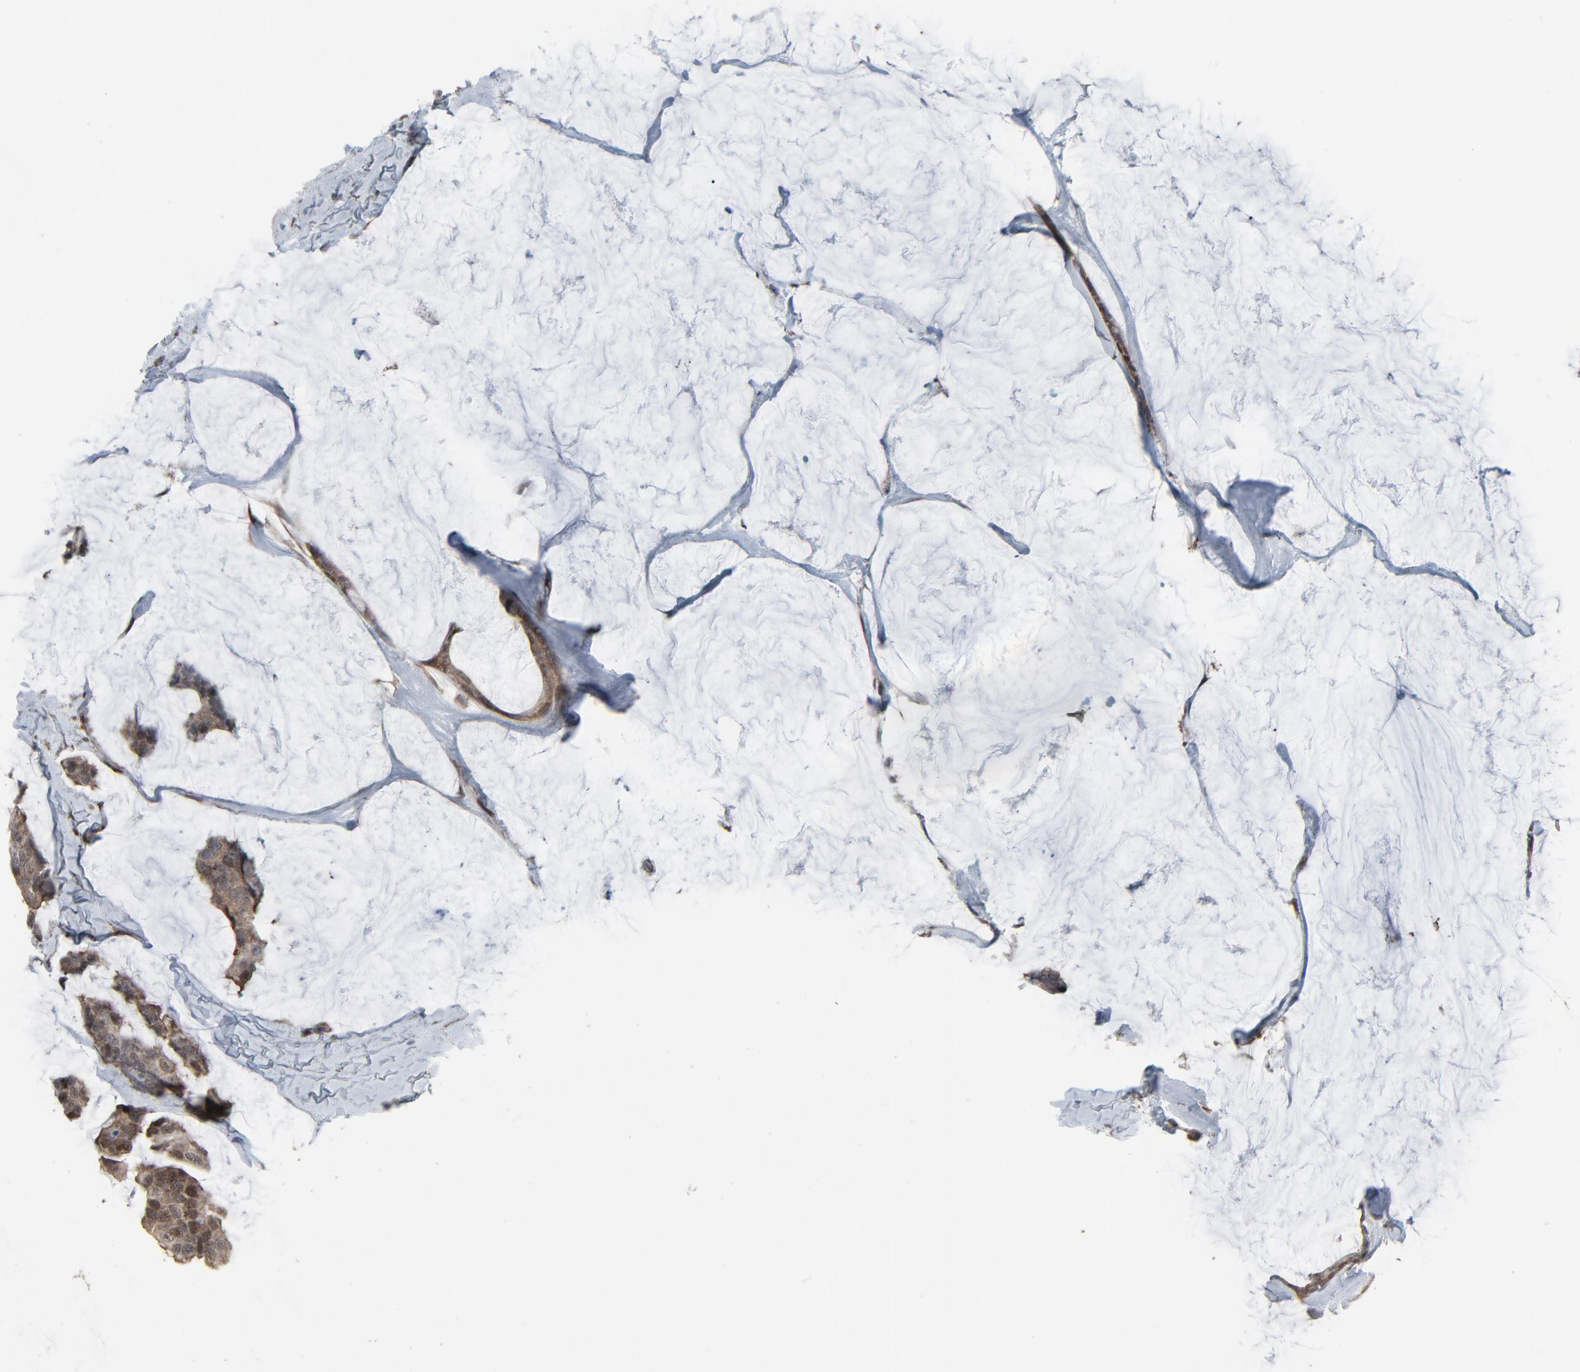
{"staining": {"intensity": "weak", "quantity": "<25%", "location": "cytoplasmic/membranous,nuclear"}, "tissue": "breast cancer", "cell_type": "Tumor cells", "image_type": "cancer", "snomed": [{"axis": "morphology", "description": "Normal tissue, NOS"}, {"axis": "morphology", "description": "Duct carcinoma"}, {"axis": "topography", "description": "Breast"}], "caption": "Breast intraductal carcinoma was stained to show a protein in brown. There is no significant expression in tumor cells.", "gene": "OPTN", "patient": {"sex": "female", "age": 50}}